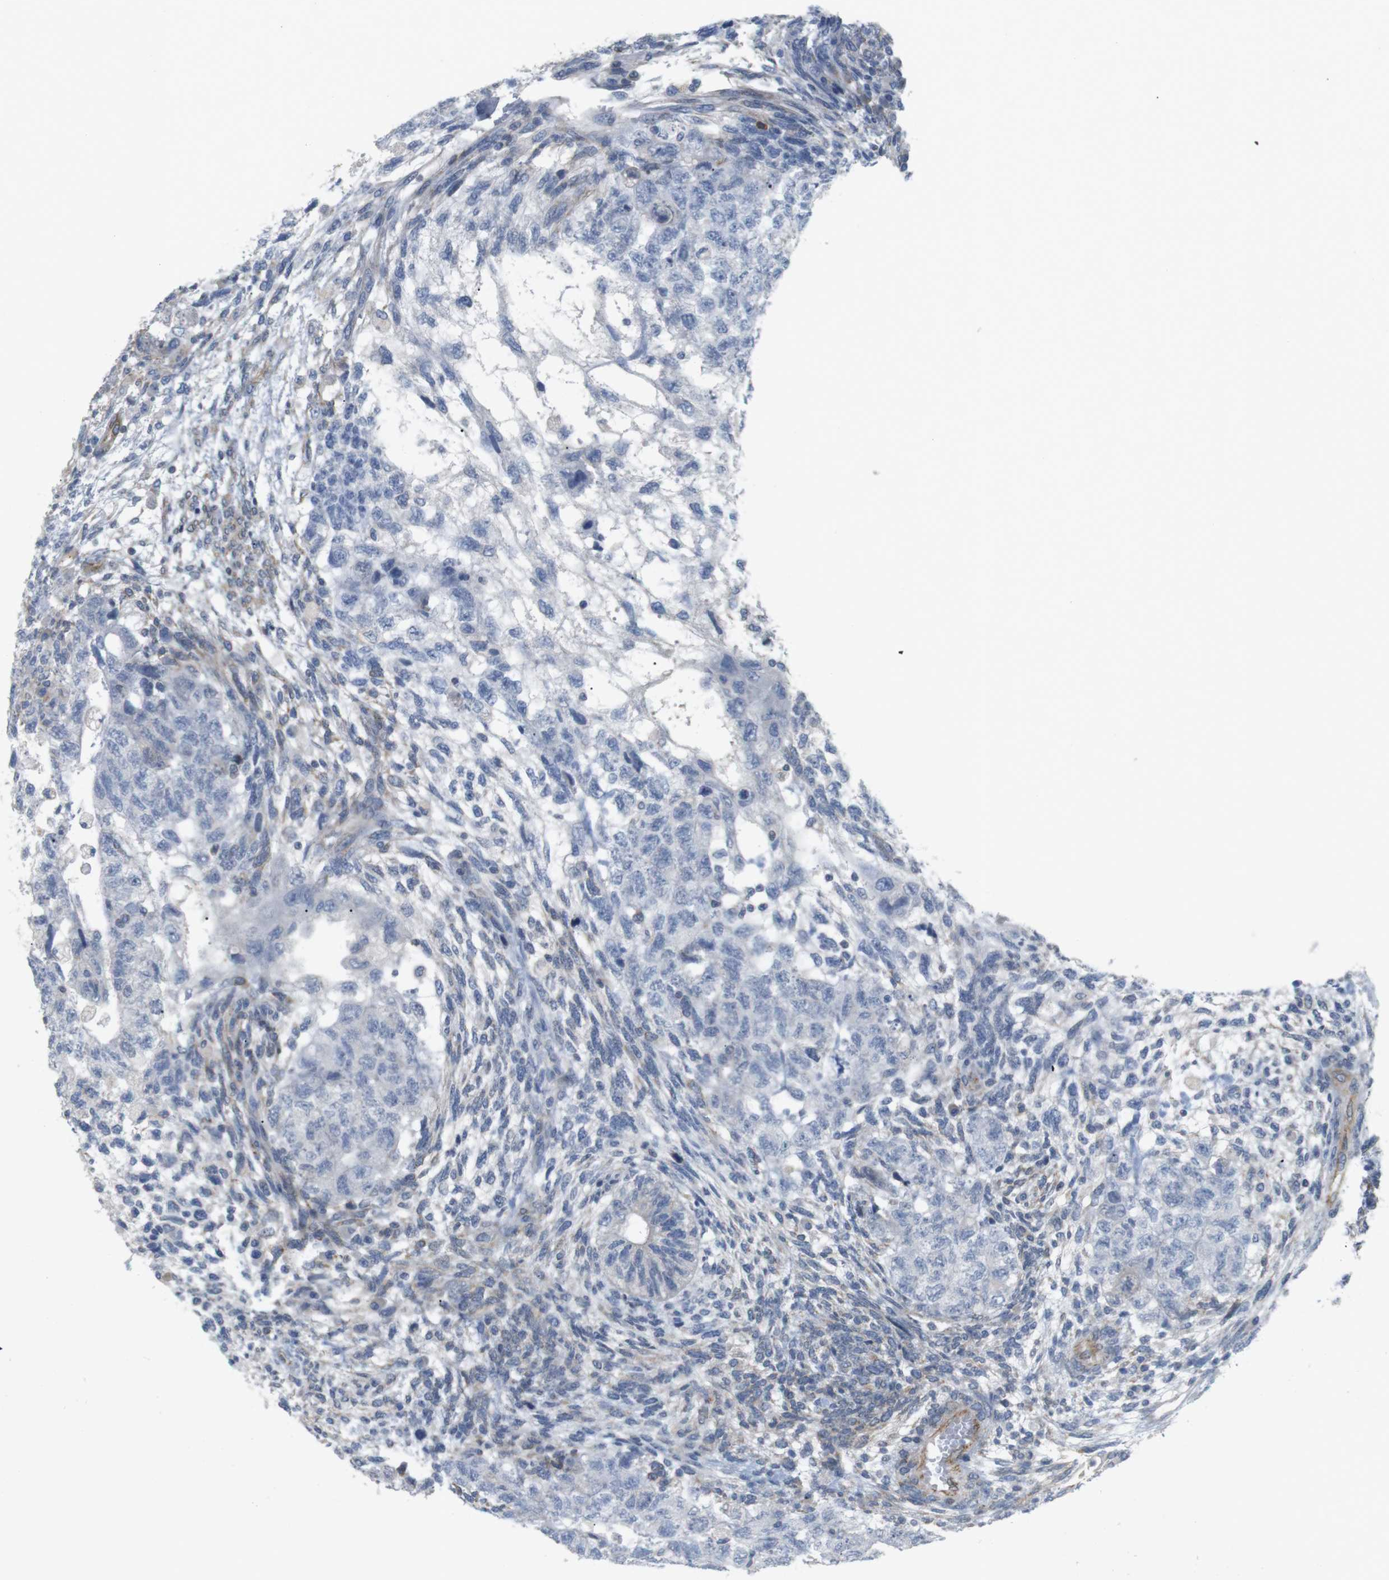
{"staining": {"intensity": "negative", "quantity": "none", "location": "none"}, "tissue": "testis cancer", "cell_type": "Tumor cells", "image_type": "cancer", "snomed": [{"axis": "morphology", "description": "Normal tissue, NOS"}, {"axis": "morphology", "description": "Carcinoma, Embryonal, NOS"}, {"axis": "topography", "description": "Testis"}], "caption": "Protein analysis of testis cancer (embryonal carcinoma) shows no significant staining in tumor cells.", "gene": "ITPR1", "patient": {"sex": "male", "age": 36}}